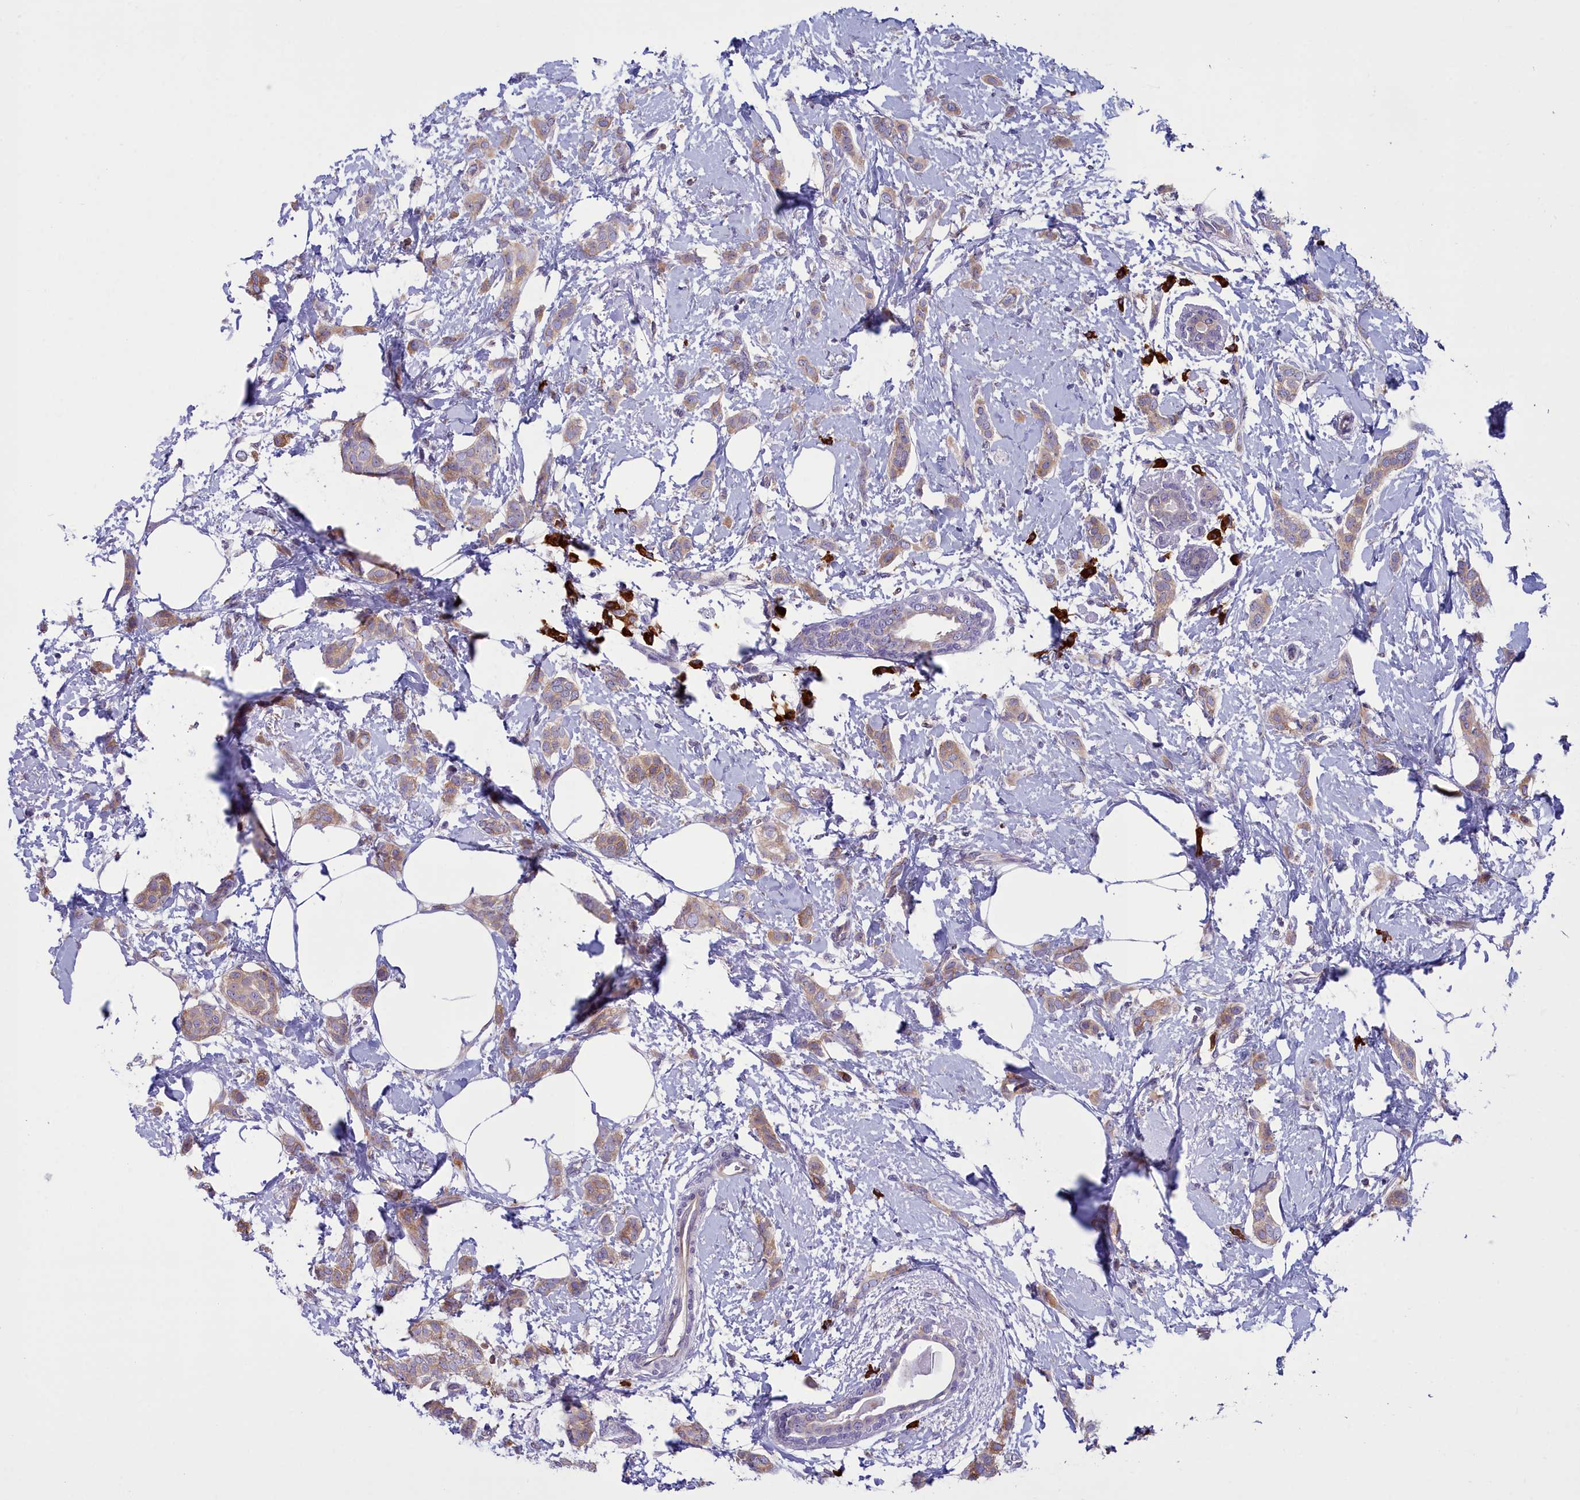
{"staining": {"intensity": "moderate", "quantity": ">75%", "location": "cytoplasmic/membranous"}, "tissue": "breast cancer", "cell_type": "Tumor cells", "image_type": "cancer", "snomed": [{"axis": "morphology", "description": "Duct carcinoma"}, {"axis": "topography", "description": "Breast"}], "caption": "The histopathology image demonstrates immunohistochemical staining of invasive ductal carcinoma (breast). There is moderate cytoplasmic/membranous positivity is seen in about >75% of tumor cells. (DAB IHC, brown staining for protein, blue staining for nuclei).", "gene": "HM13", "patient": {"sex": "female", "age": 72}}